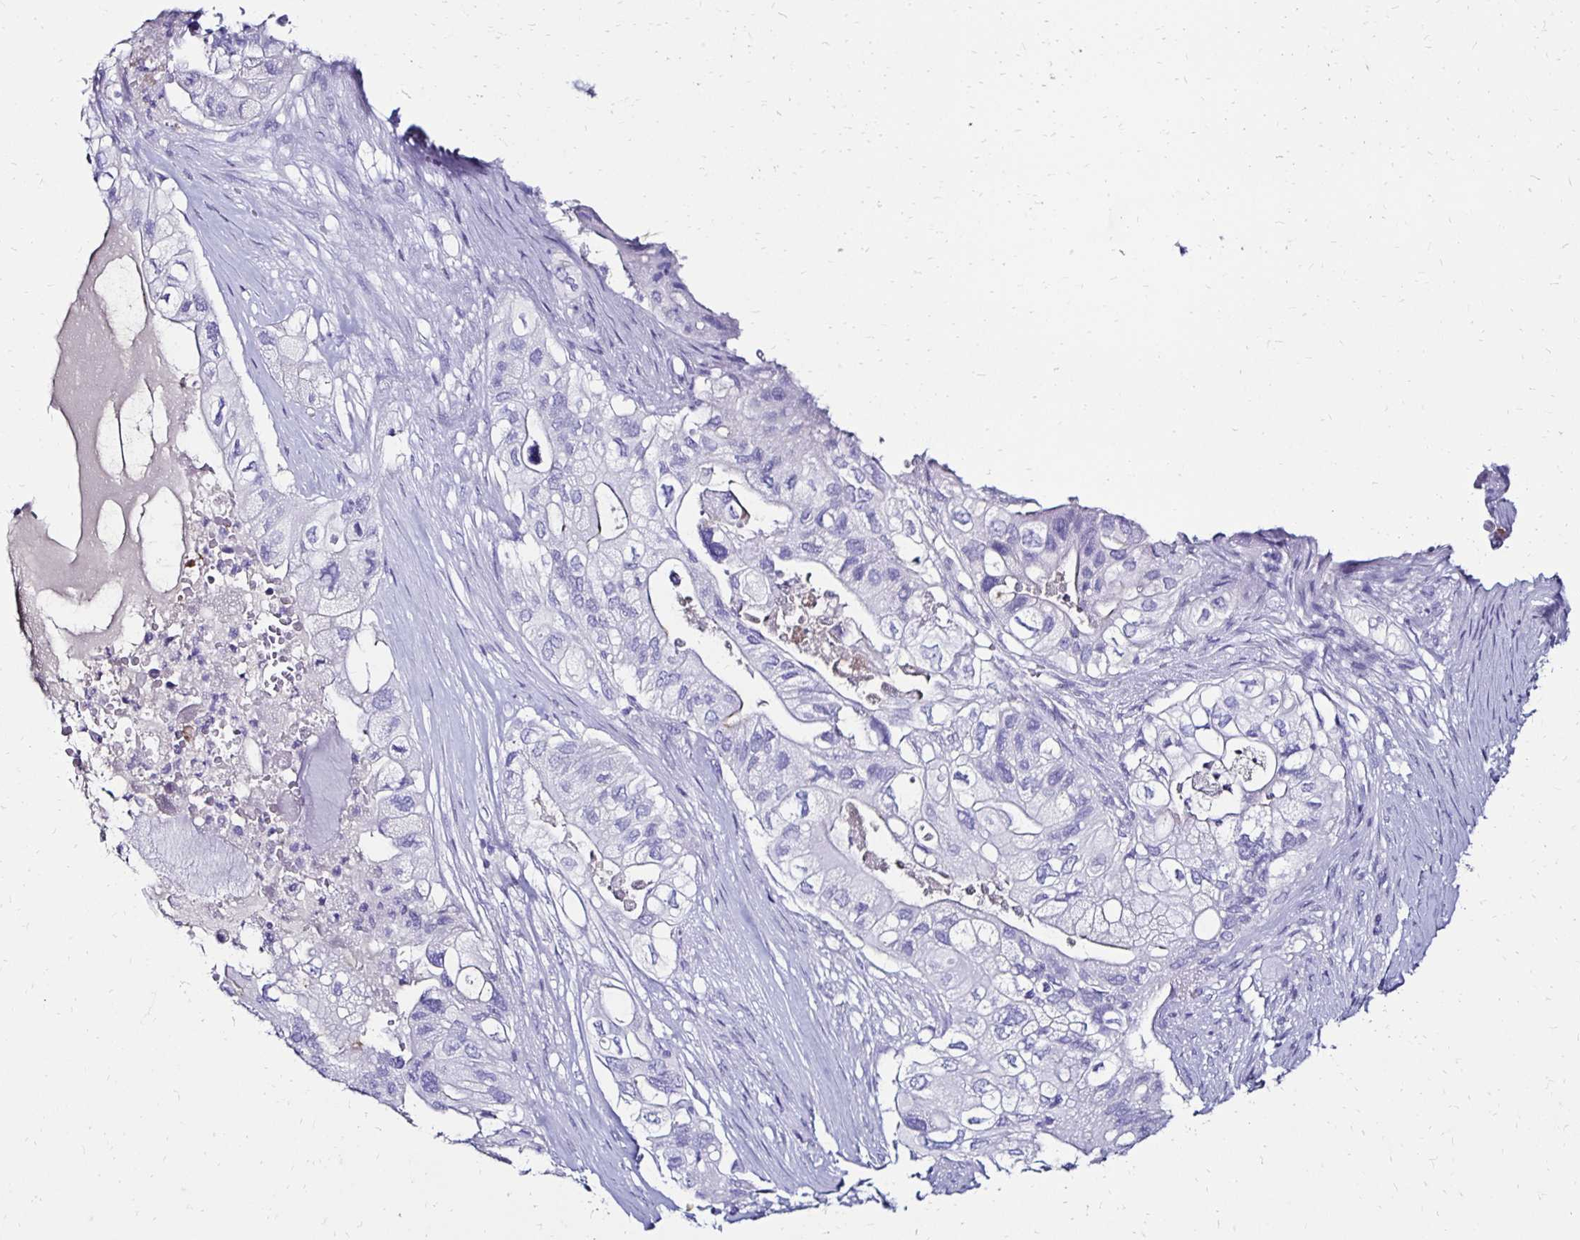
{"staining": {"intensity": "negative", "quantity": "none", "location": "none"}, "tissue": "pancreatic cancer", "cell_type": "Tumor cells", "image_type": "cancer", "snomed": [{"axis": "morphology", "description": "Adenocarcinoma, NOS"}, {"axis": "topography", "description": "Pancreas"}], "caption": "Tumor cells show no significant protein staining in pancreatic adenocarcinoma.", "gene": "KCNT1", "patient": {"sex": "female", "age": 72}}